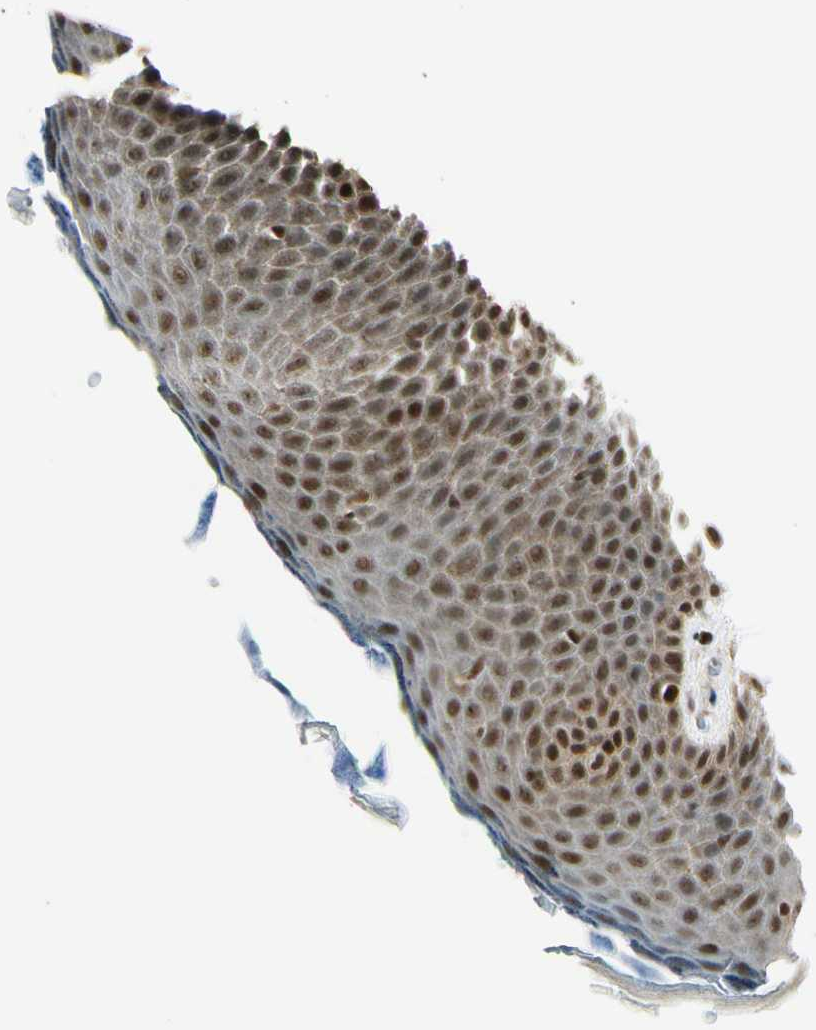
{"staining": {"intensity": "strong", "quantity": ">75%", "location": "cytoplasmic/membranous,nuclear"}, "tissue": "skin", "cell_type": "Epidermal cells", "image_type": "normal", "snomed": [{"axis": "morphology", "description": "Normal tissue, NOS"}, {"axis": "topography", "description": "Anal"}], "caption": "Strong cytoplasmic/membranous,nuclear staining is identified in about >75% of epidermal cells in normal skin. The staining was performed using DAB, with brown indicating positive protein expression. Nuclei are stained blue with hematoxylin.", "gene": "DAXX", "patient": {"sex": "male", "age": 74}}